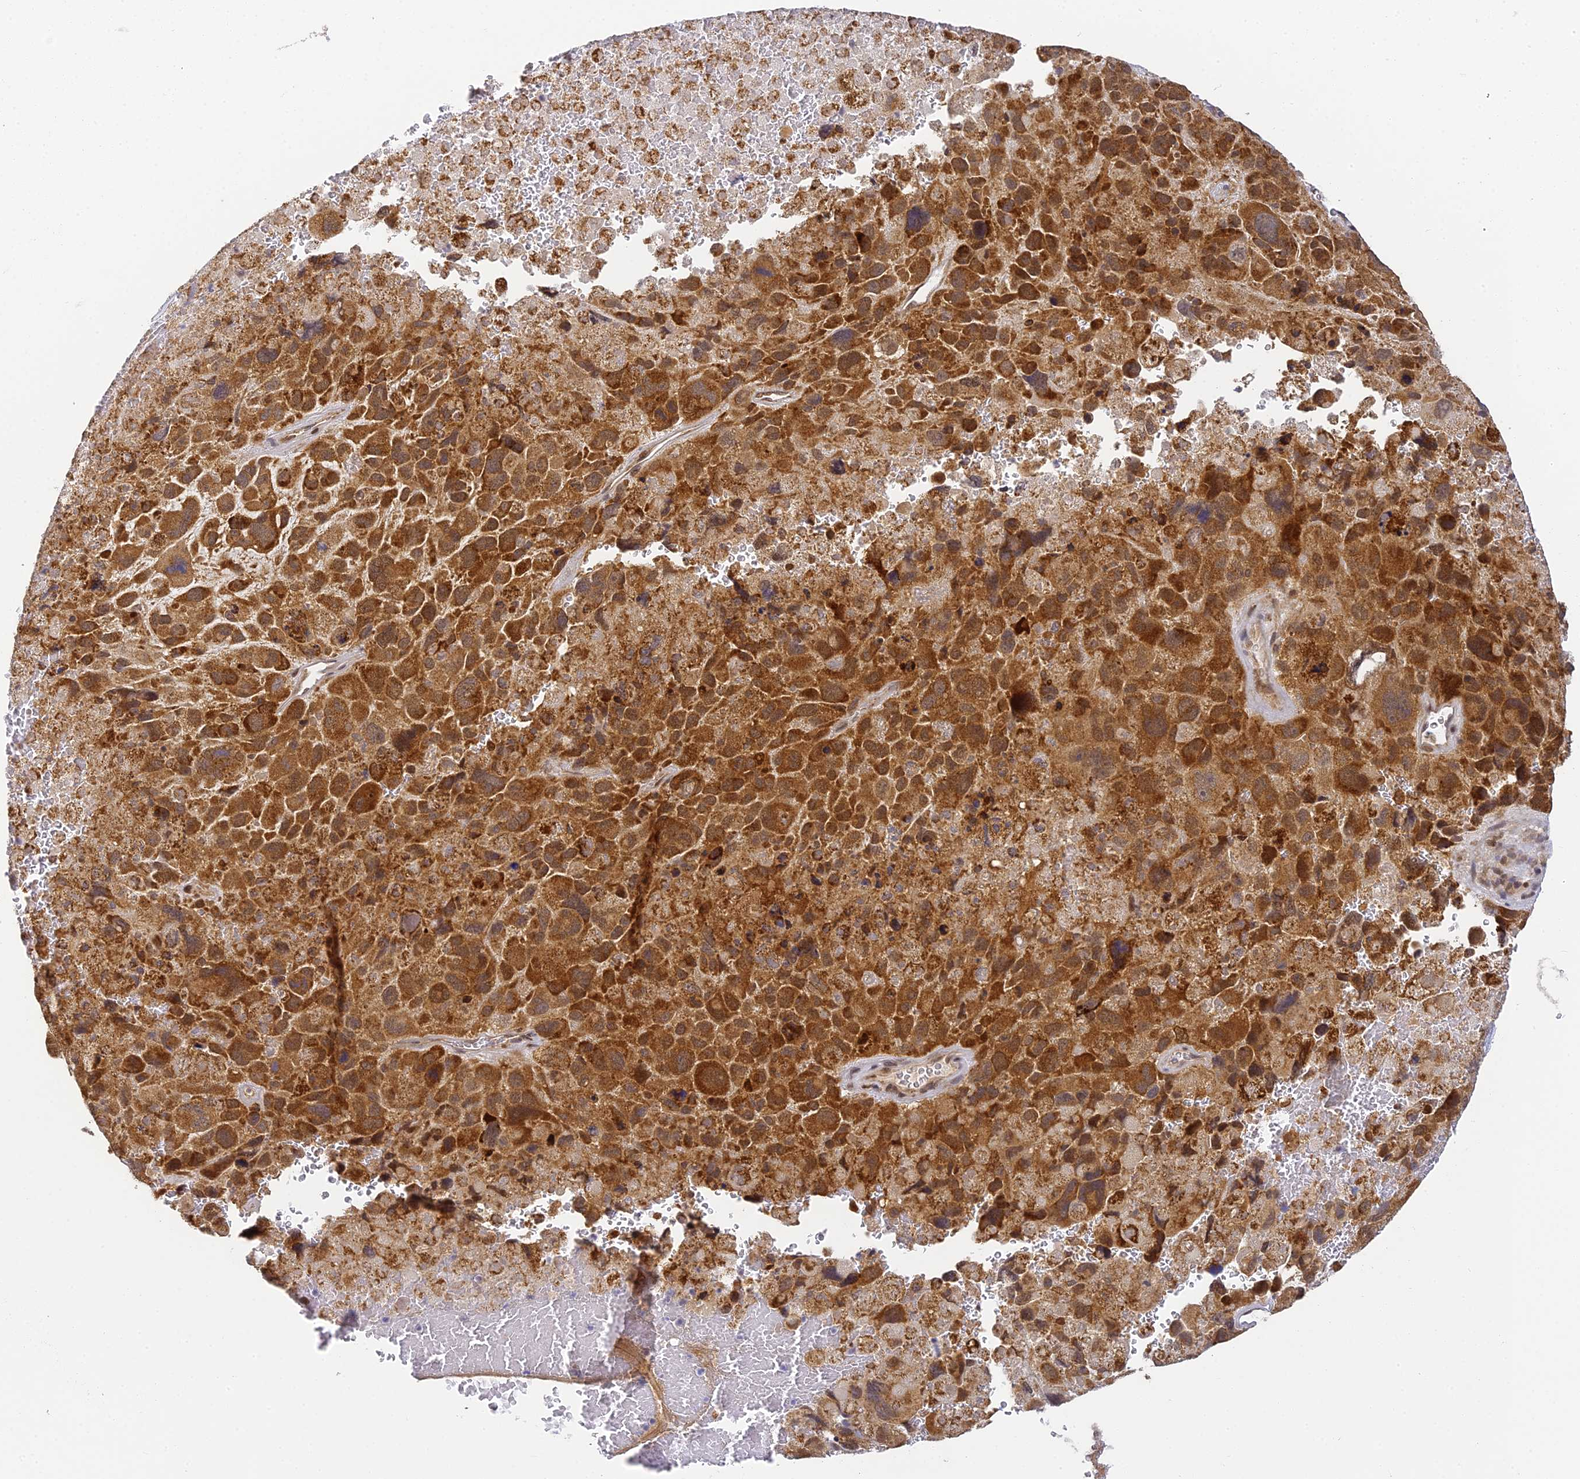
{"staining": {"intensity": "strong", "quantity": ">75%", "location": "cytoplasmic/membranous,nuclear"}, "tissue": "melanoma", "cell_type": "Tumor cells", "image_type": "cancer", "snomed": [{"axis": "morphology", "description": "Malignant melanoma, Metastatic site"}, {"axis": "topography", "description": "Brain"}], "caption": "Brown immunohistochemical staining in melanoma demonstrates strong cytoplasmic/membranous and nuclear expression in approximately >75% of tumor cells.", "gene": "DNAAF10", "patient": {"sex": "female", "age": 53}}